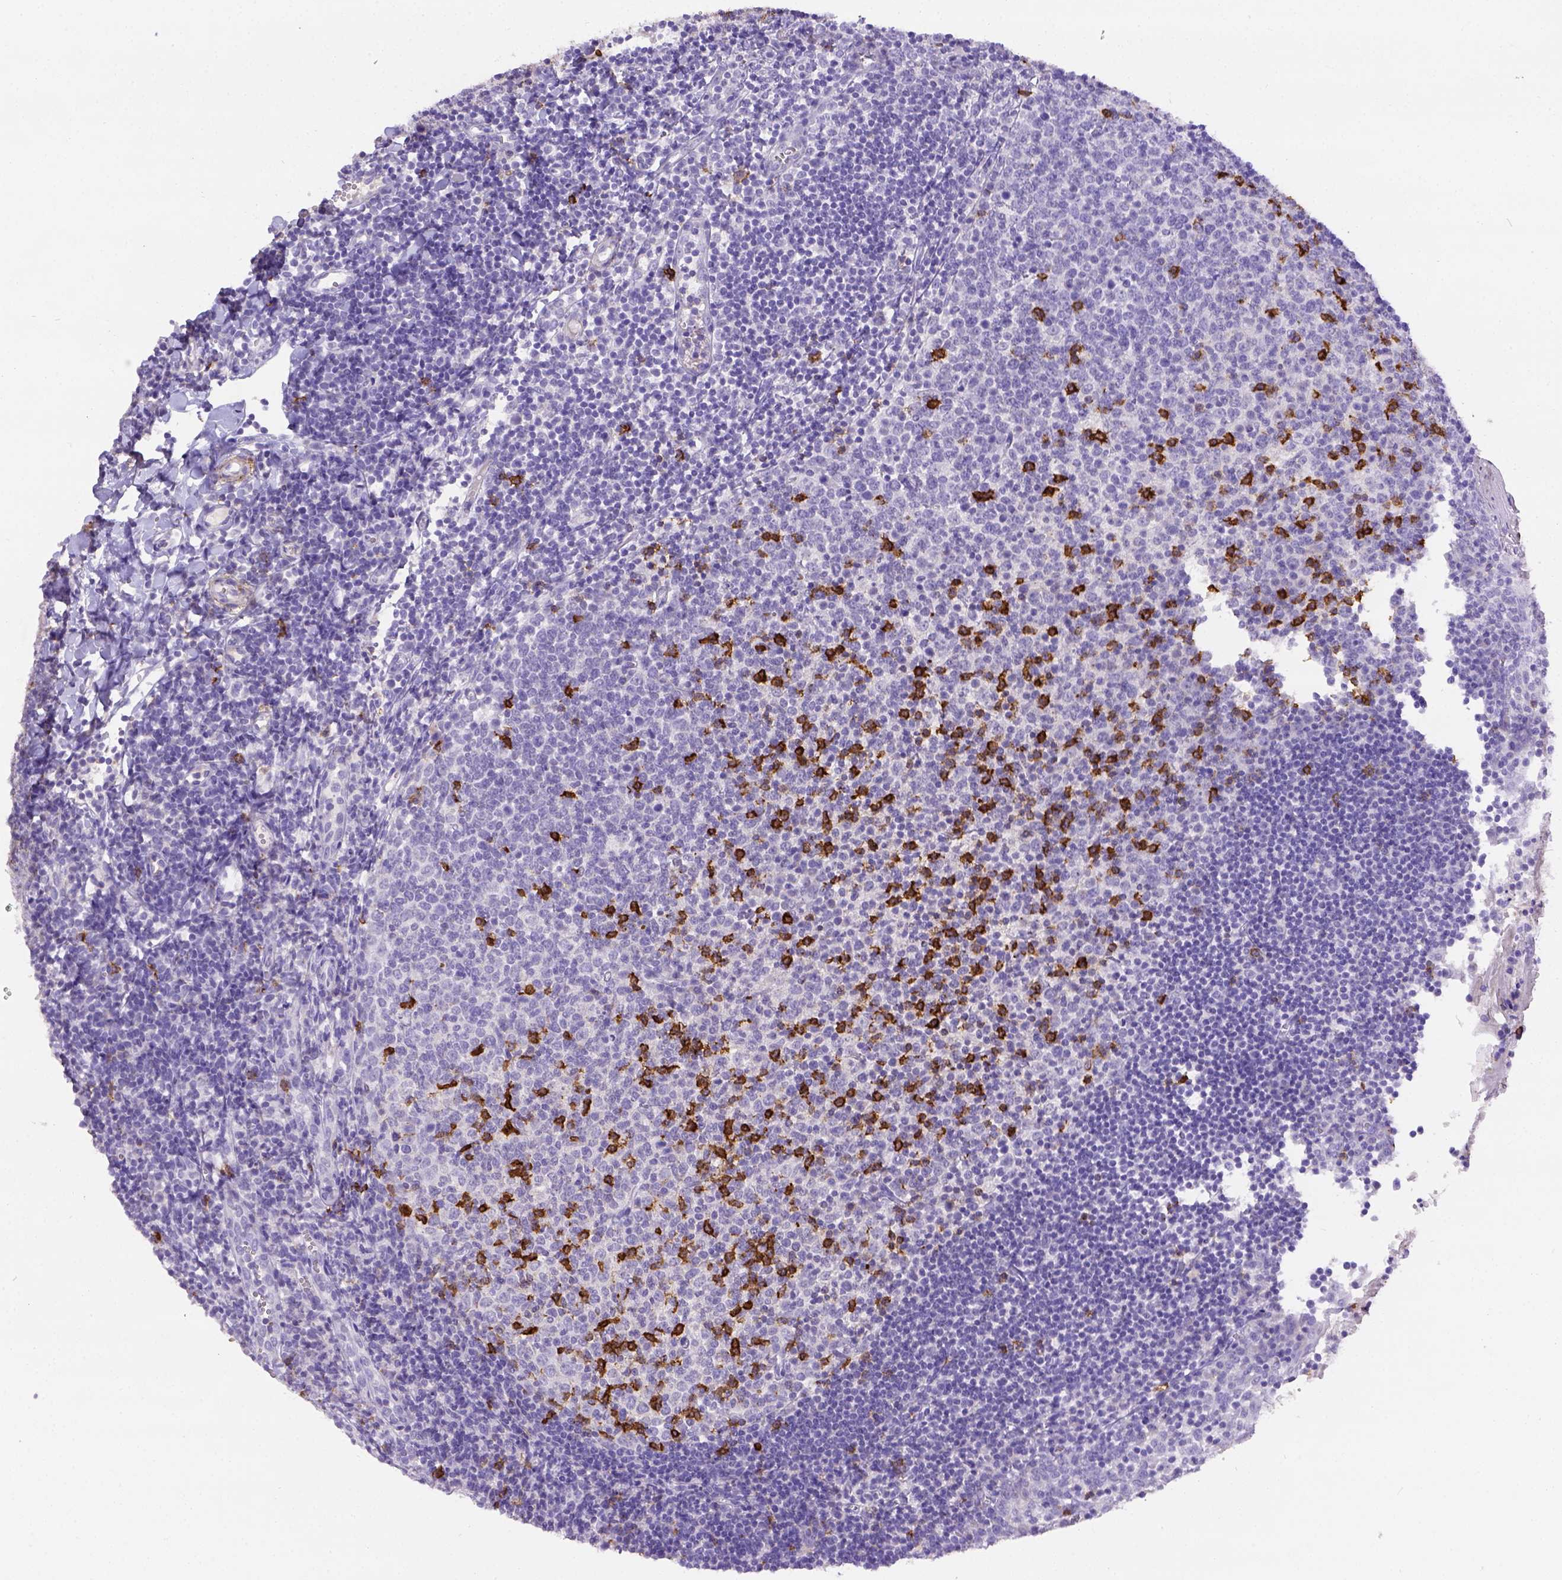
{"staining": {"intensity": "strong", "quantity": "<25%", "location": "cytoplasmic/membranous"}, "tissue": "lymph node", "cell_type": "Germinal center cells", "image_type": "normal", "snomed": [{"axis": "morphology", "description": "Normal tissue, NOS"}, {"axis": "topography", "description": "Lymph node"}], "caption": "Lymph node was stained to show a protein in brown. There is medium levels of strong cytoplasmic/membranous expression in approximately <25% of germinal center cells. (IHC, brightfield microscopy, high magnification).", "gene": "B3GAT1", "patient": {"sex": "female", "age": 21}}